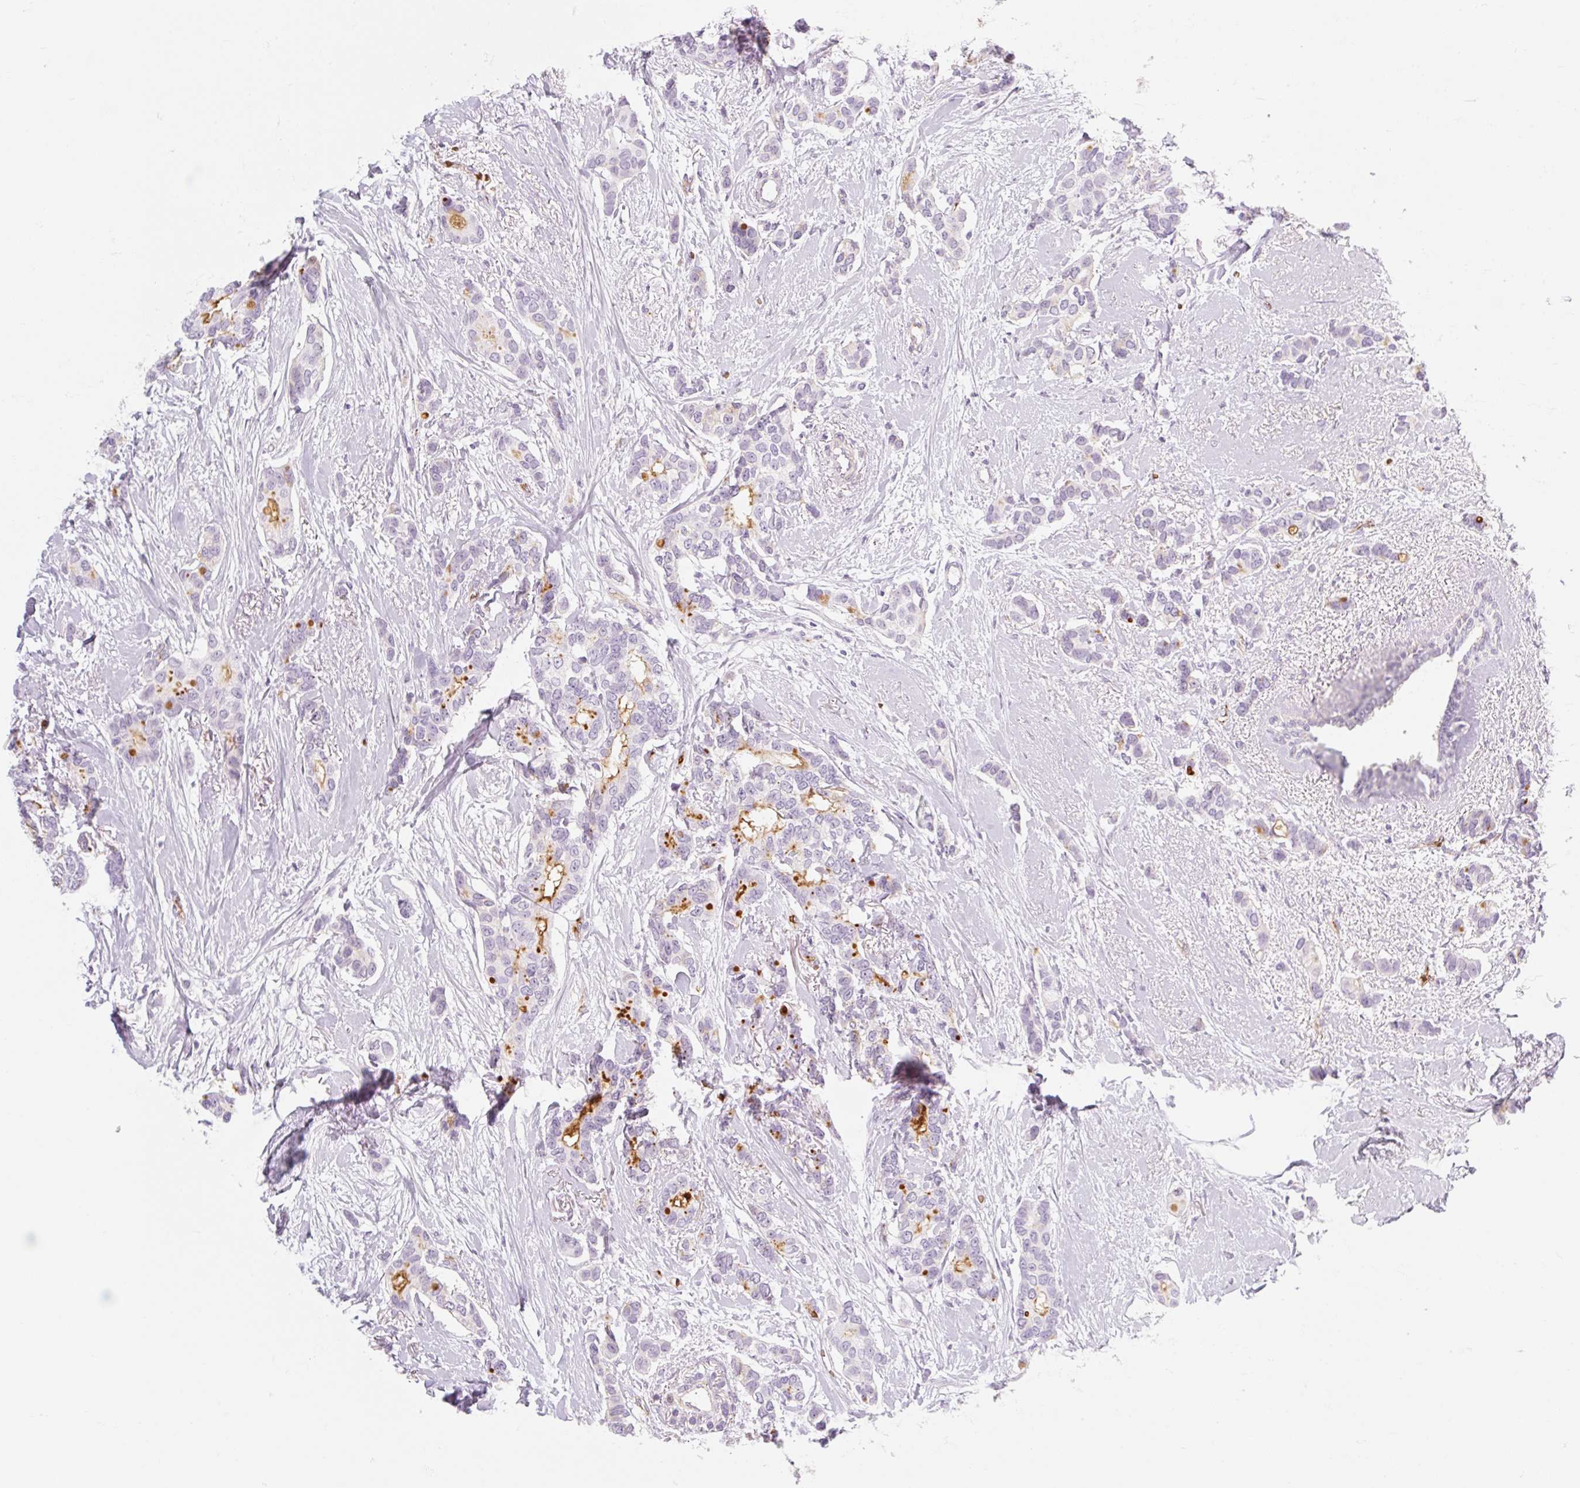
{"staining": {"intensity": "strong", "quantity": "<25%", "location": "cytoplasmic/membranous"}, "tissue": "breast cancer", "cell_type": "Tumor cells", "image_type": "cancer", "snomed": [{"axis": "morphology", "description": "Duct carcinoma"}, {"axis": "topography", "description": "Breast"}], "caption": "The photomicrograph displays immunohistochemical staining of breast cancer. There is strong cytoplasmic/membranous expression is appreciated in about <25% of tumor cells. (Stains: DAB in brown, nuclei in blue, Microscopy: brightfield microscopy at high magnification).", "gene": "TAF1L", "patient": {"sex": "female", "age": 73}}